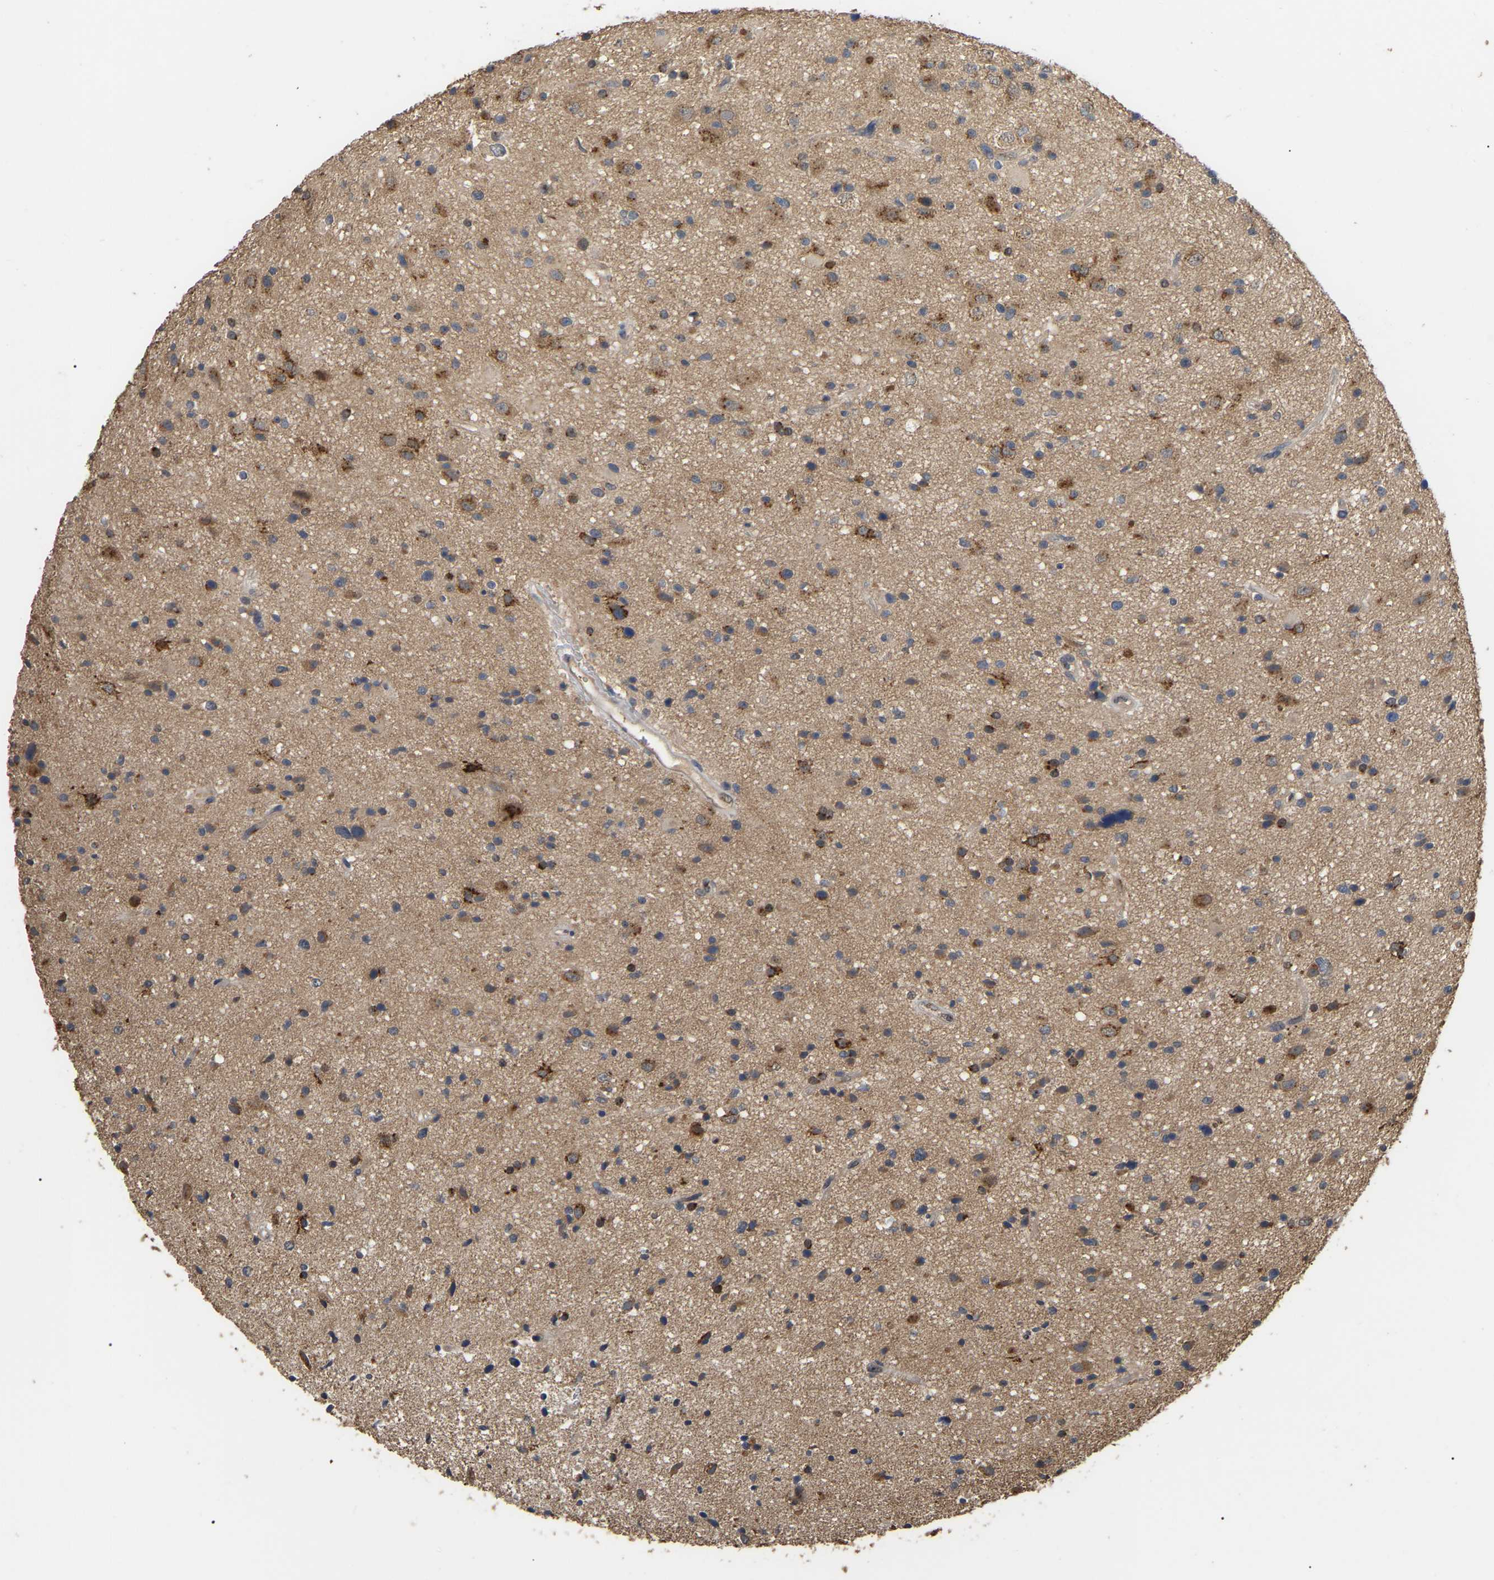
{"staining": {"intensity": "strong", "quantity": "25%-75%", "location": "cytoplasmic/membranous"}, "tissue": "glioma", "cell_type": "Tumor cells", "image_type": "cancer", "snomed": [{"axis": "morphology", "description": "Glioma, malignant, High grade"}, {"axis": "topography", "description": "Brain"}], "caption": "Immunohistochemistry (IHC) of high-grade glioma (malignant) shows high levels of strong cytoplasmic/membranous positivity in approximately 25%-75% of tumor cells.", "gene": "FAM219A", "patient": {"sex": "male", "age": 33}}